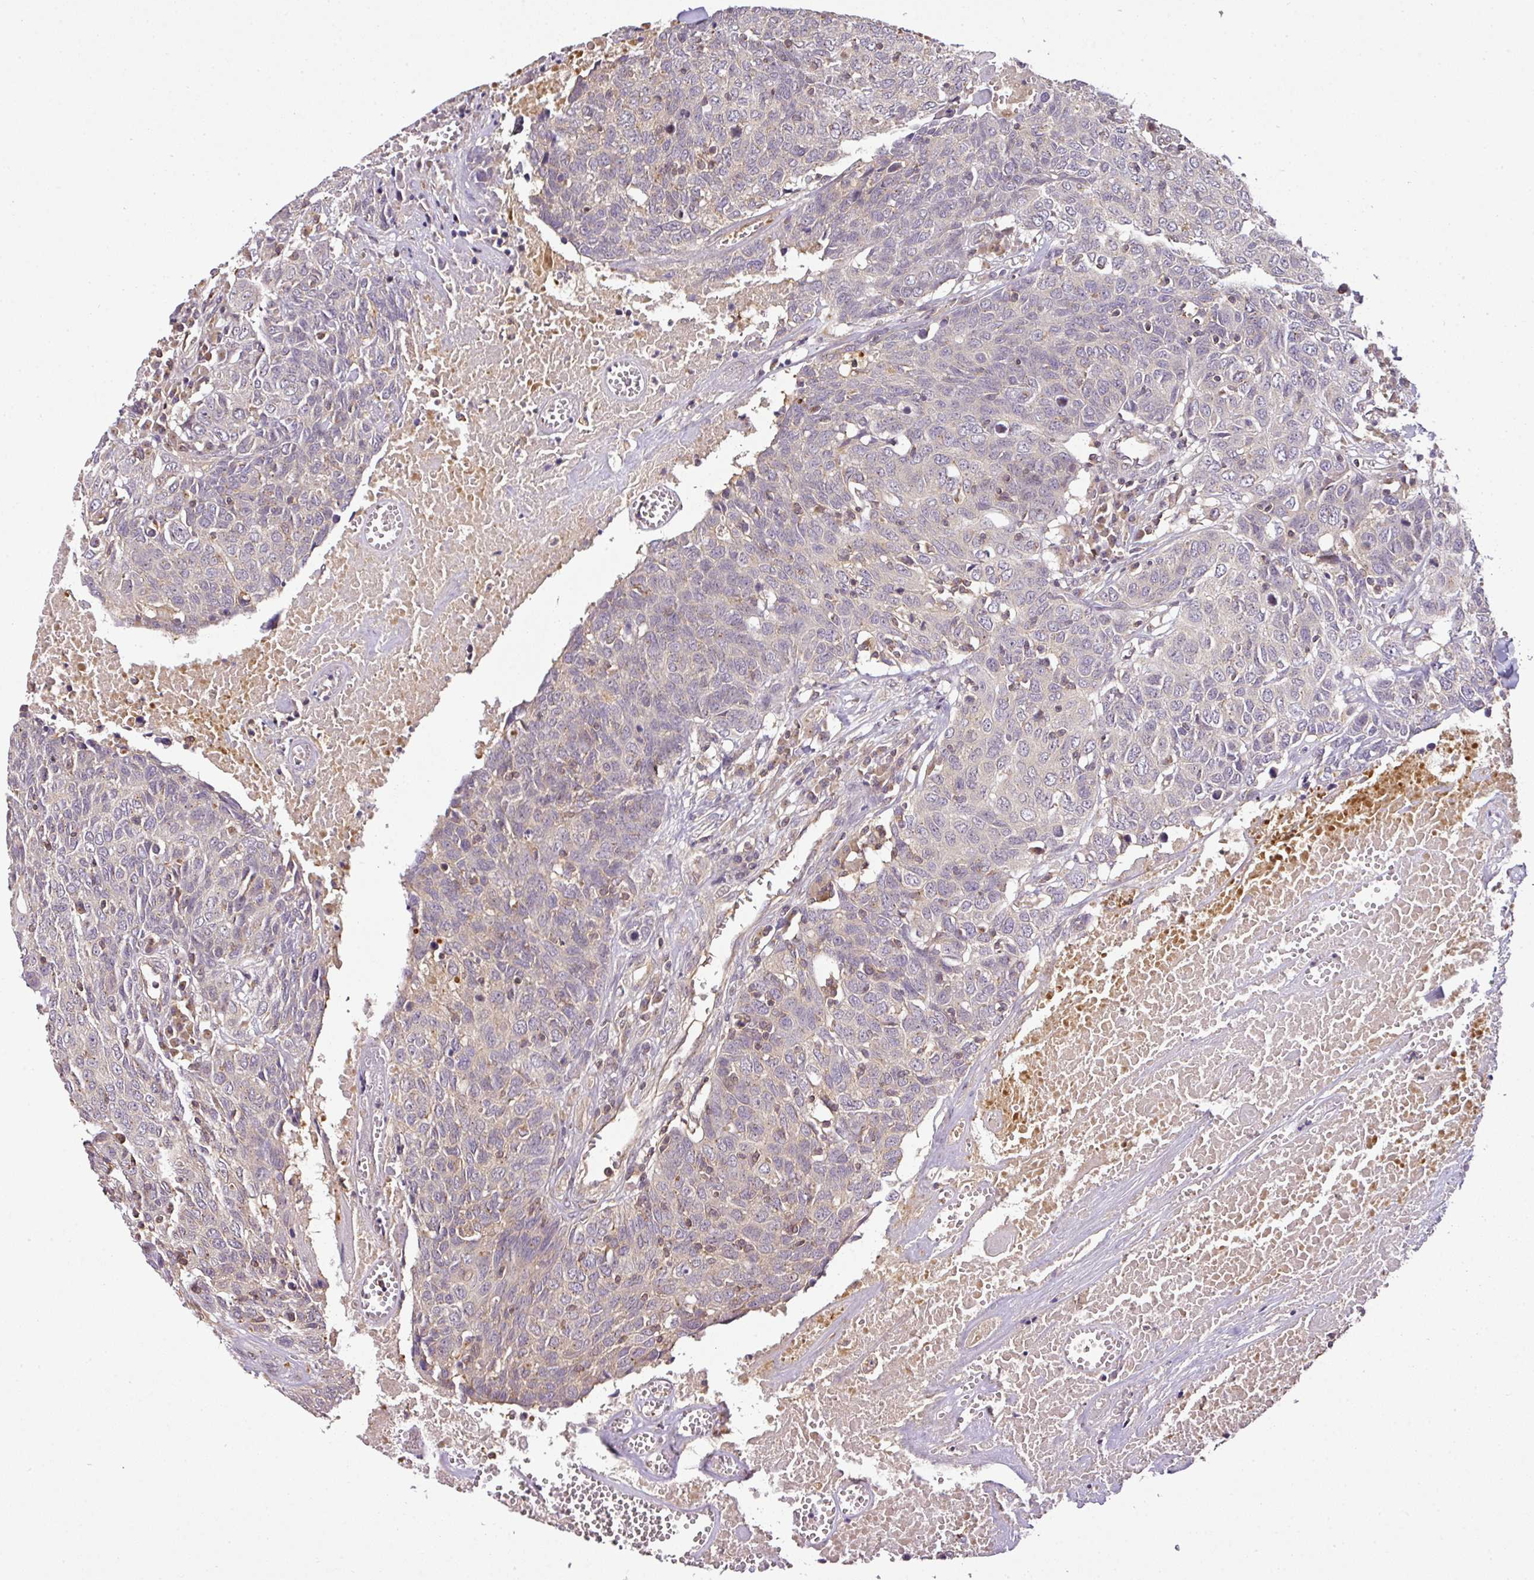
{"staining": {"intensity": "weak", "quantity": "<25%", "location": "cytoplasmic/membranous"}, "tissue": "head and neck cancer", "cell_type": "Tumor cells", "image_type": "cancer", "snomed": [{"axis": "morphology", "description": "Squamous cell carcinoma, NOS"}, {"axis": "topography", "description": "Head-Neck"}], "caption": "Tumor cells are negative for brown protein staining in head and neck squamous cell carcinoma.", "gene": "TCL1B", "patient": {"sex": "male", "age": 66}}